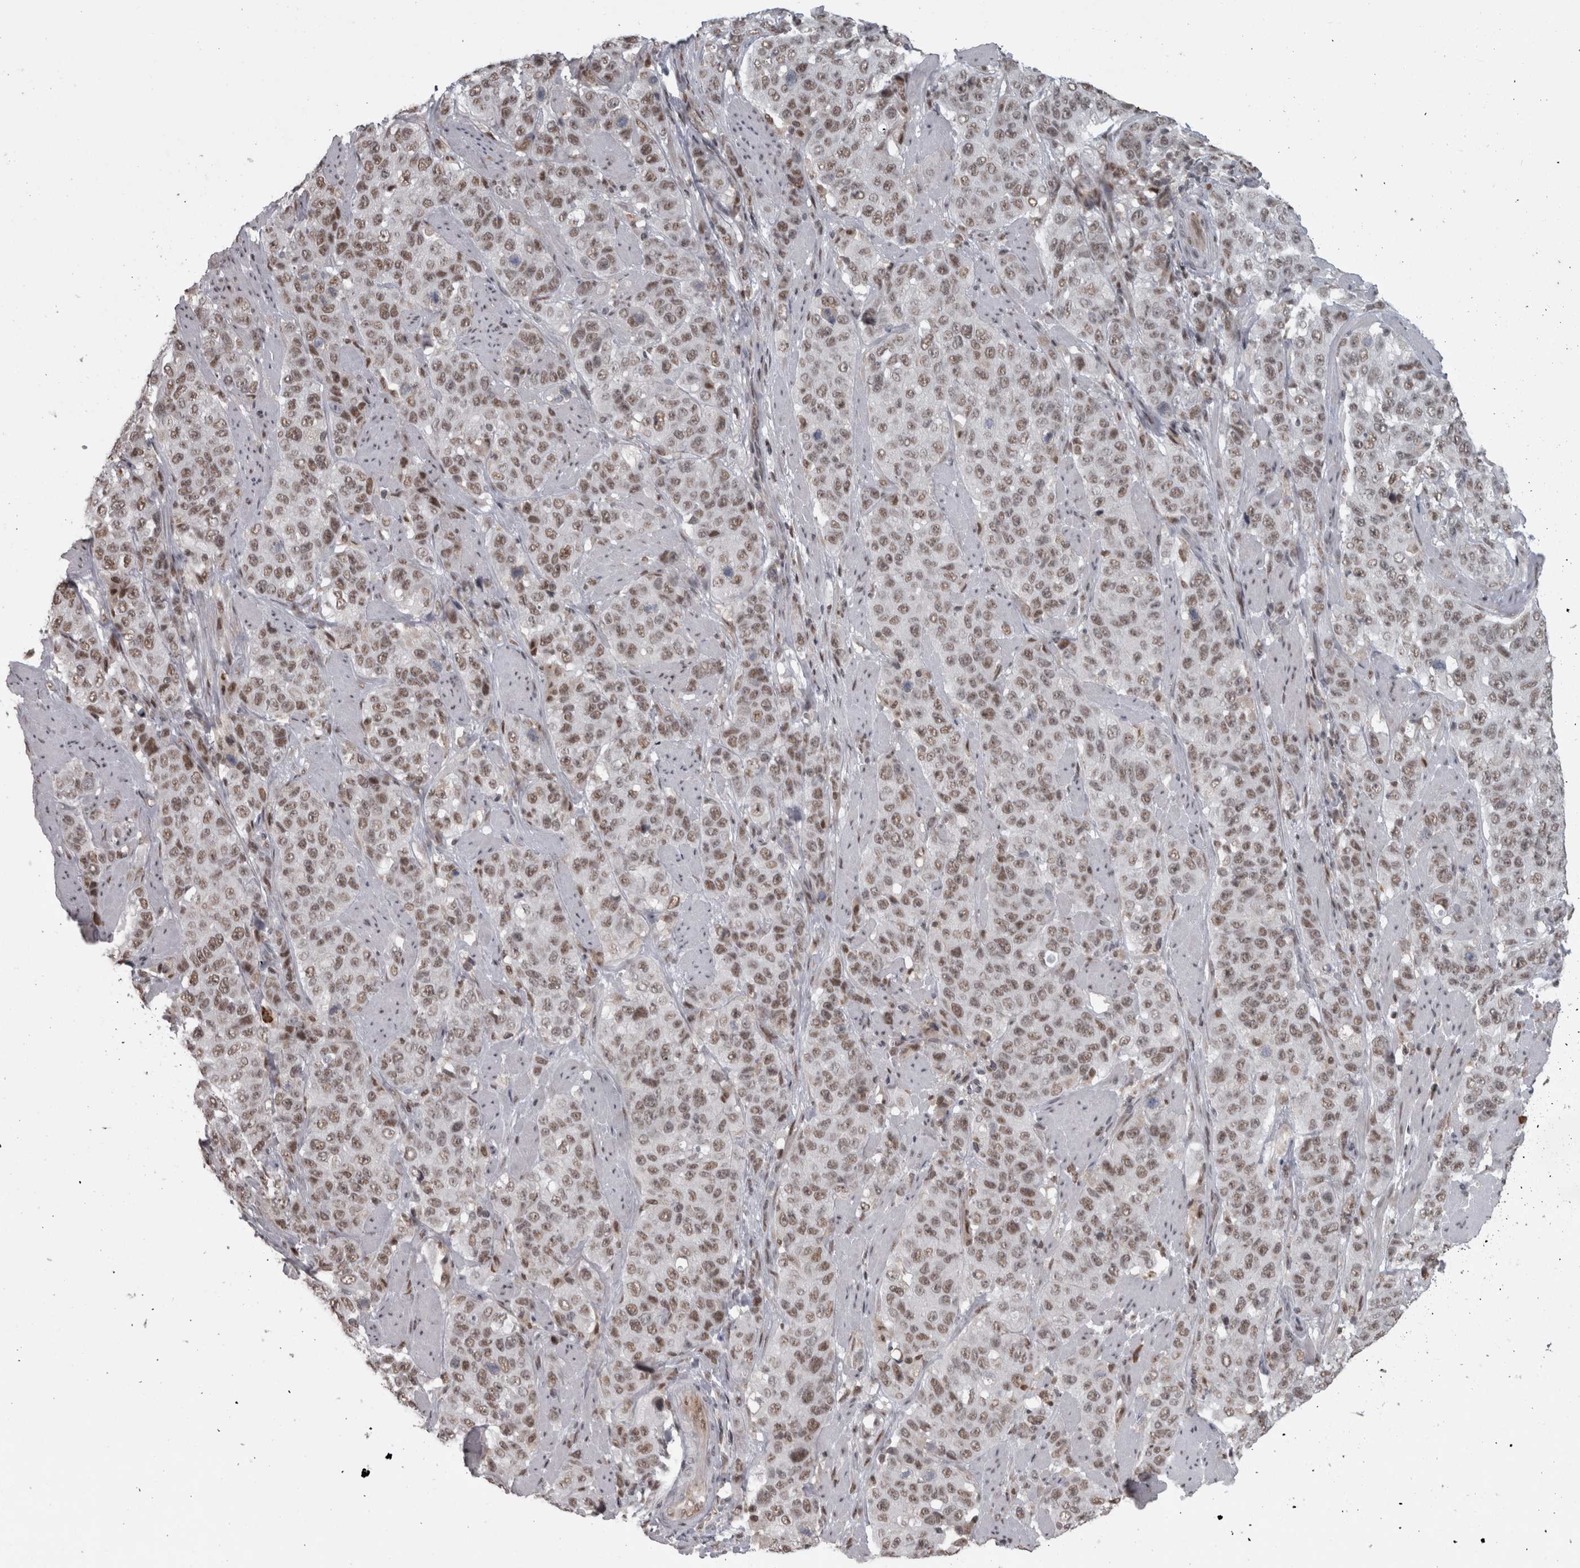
{"staining": {"intensity": "moderate", "quantity": "25%-75%", "location": "nuclear"}, "tissue": "stomach cancer", "cell_type": "Tumor cells", "image_type": "cancer", "snomed": [{"axis": "morphology", "description": "Adenocarcinoma, NOS"}, {"axis": "topography", "description": "Stomach"}], "caption": "Immunohistochemical staining of adenocarcinoma (stomach) shows medium levels of moderate nuclear protein expression in approximately 25%-75% of tumor cells.", "gene": "MICU3", "patient": {"sex": "male", "age": 48}}